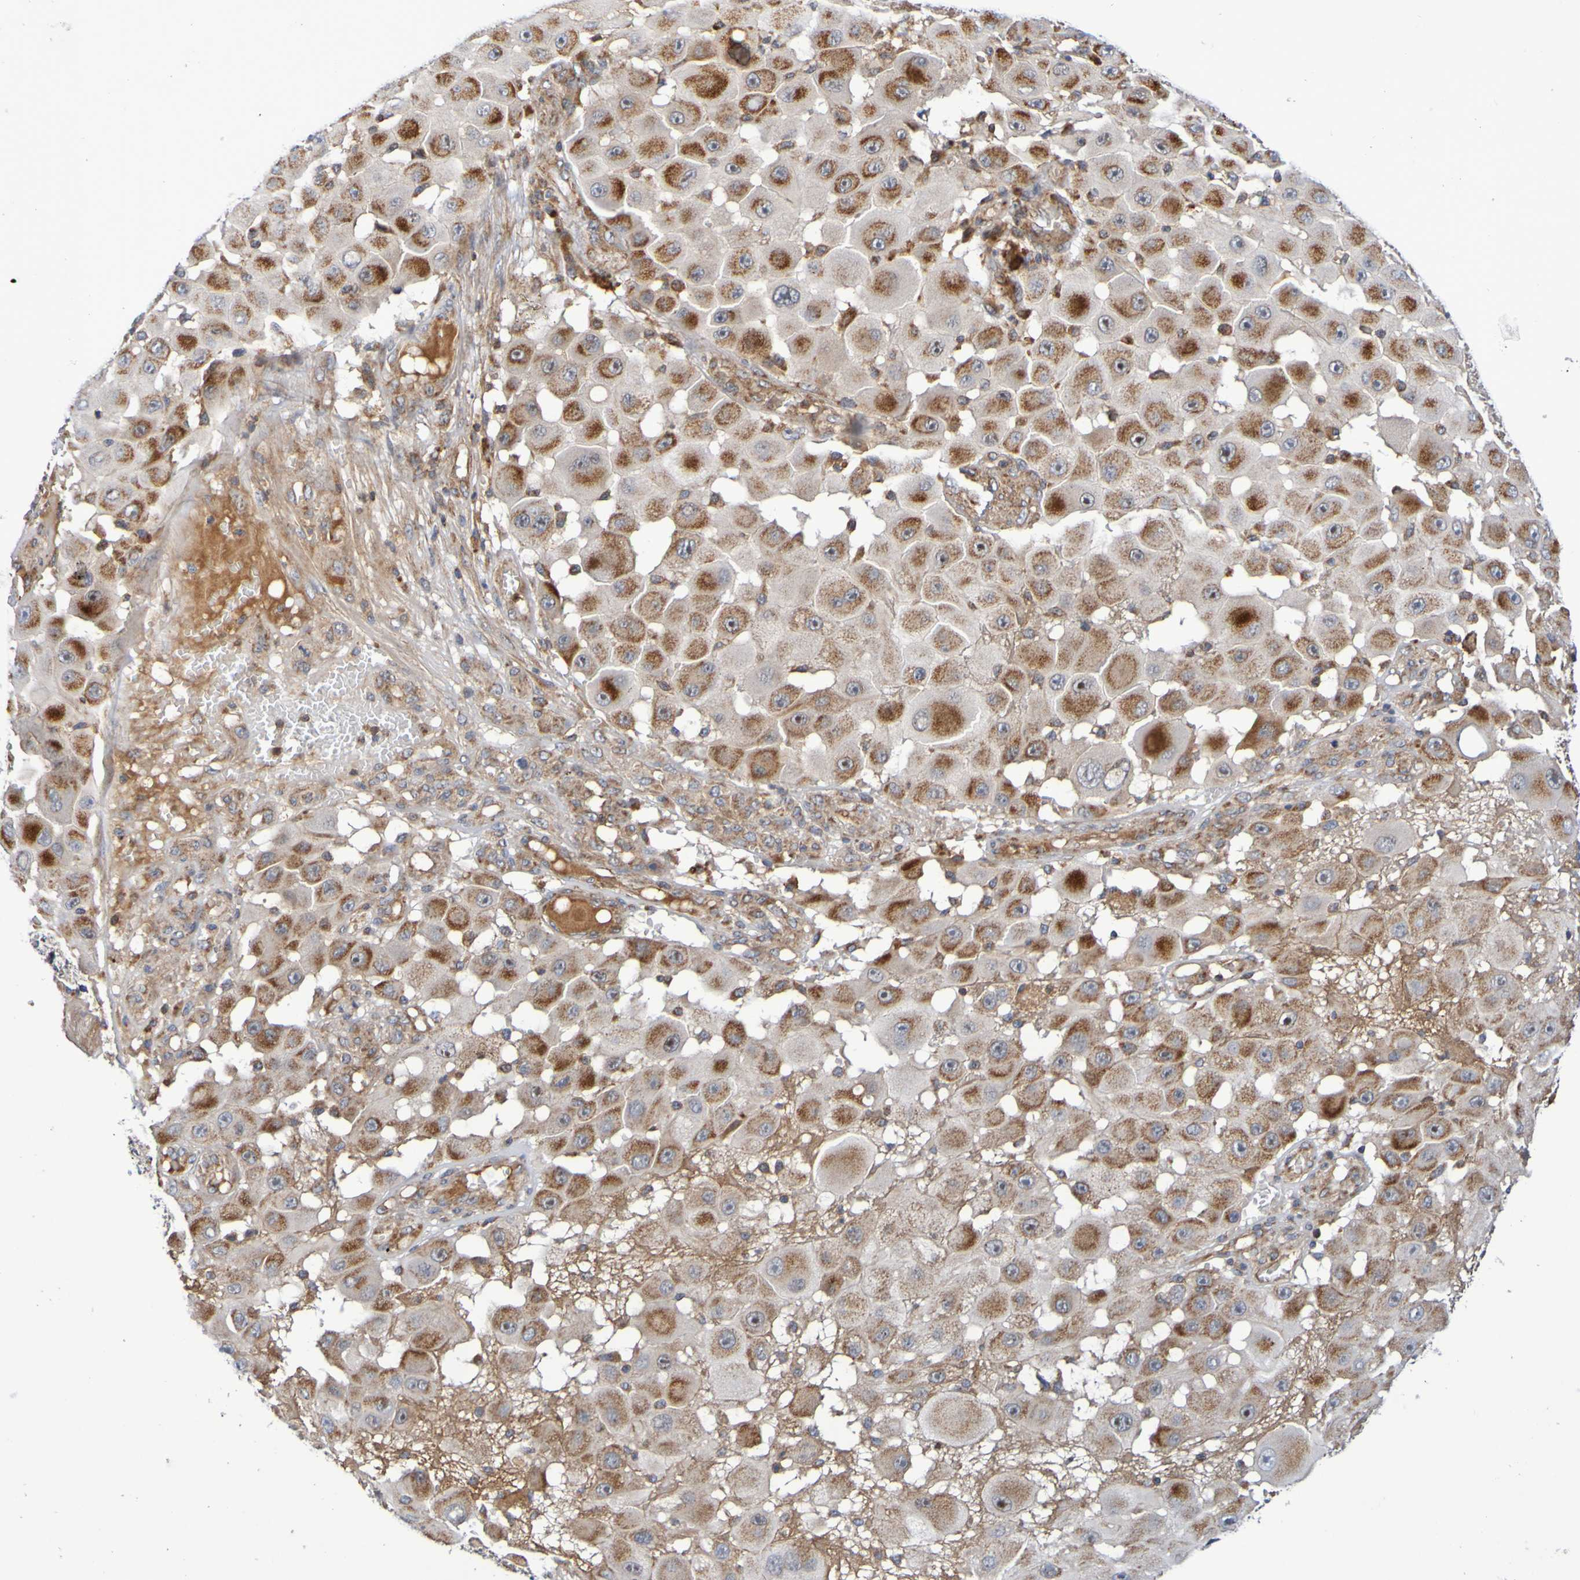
{"staining": {"intensity": "strong", "quantity": "25%-75%", "location": "cytoplasmic/membranous"}, "tissue": "melanoma", "cell_type": "Tumor cells", "image_type": "cancer", "snomed": [{"axis": "morphology", "description": "Malignant melanoma, NOS"}, {"axis": "topography", "description": "Skin"}], "caption": "Brown immunohistochemical staining in malignant melanoma demonstrates strong cytoplasmic/membranous staining in approximately 25%-75% of tumor cells.", "gene": "CCDC51", "patient": {"sex": "female", "age": 81}}